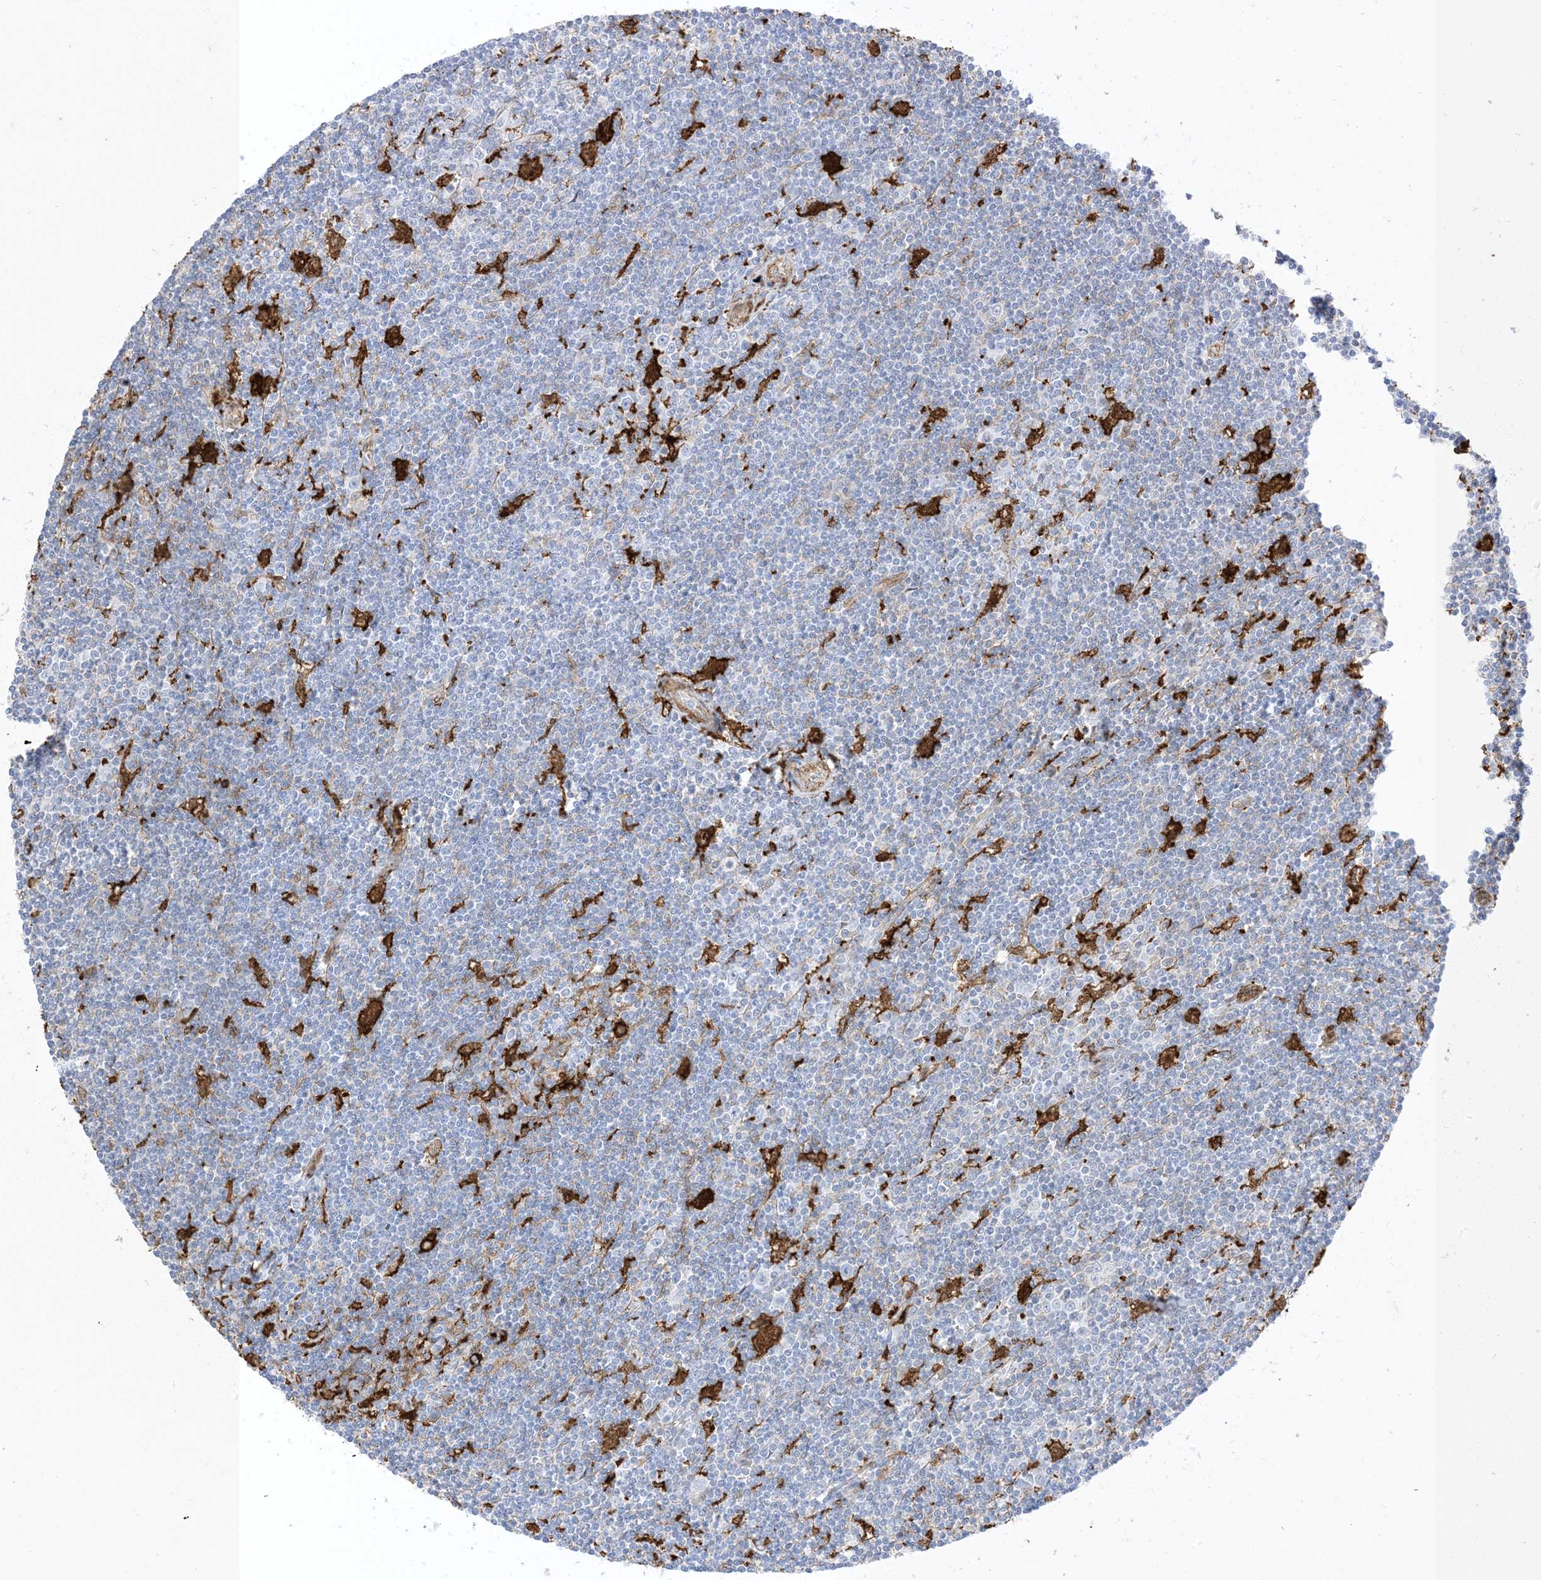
{"staining": {"intensity": "negative", "quantity": "none", "location": "none"}, "tissue": "lymphoma", "cell_type": "Tumor cells", "image_type": "cancer", "snomed": [{"axis": "morphology", "description": "Malignant lymphoma, non-Hodgkin's type, Low grade"}, {"axis": "topography", "description": "Spleen"}], "caption": "The micrograph demonstrates no significant expression in tumor cells of lymphoma.", "gene": "GSN", "patient": {"sex": "male", "age": 76}}